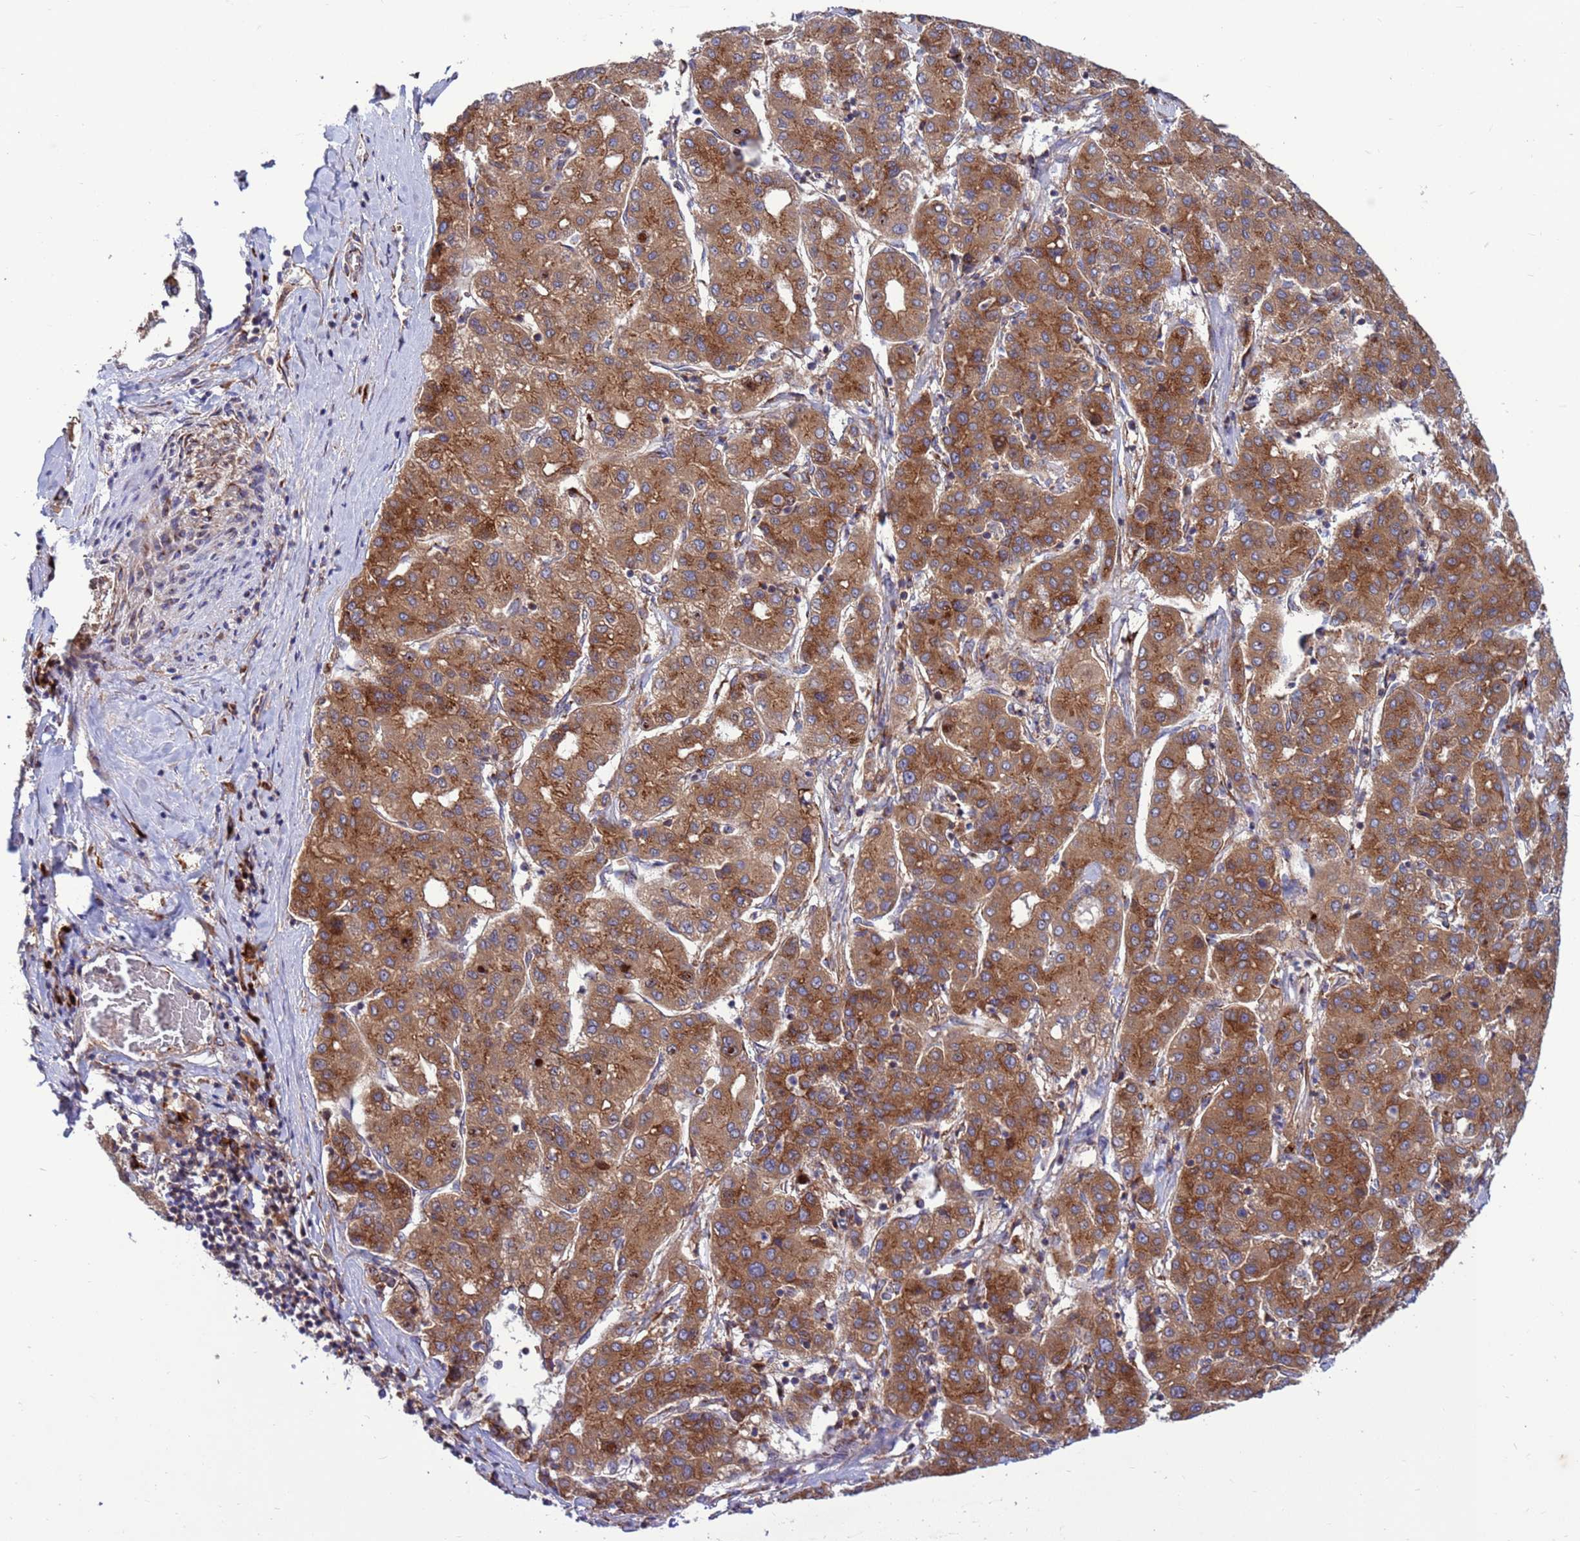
{"staining": {"intensity": "moderate", "quantity": ">75%", "location": "cytoplasmic/membranous"}, "tissue": "liver cancer", "cell_type": "Tumor cells", "image_type": "cancer", "snomed": [{"axis": "morphology", "description": "Carcinoma, Hepatocellular, NOS"}, {"axis": "topography", "description": "Liver"}], "caption": "Immunohistochemistry (IHC) histopathology image of neoplastic tissue: human liver cancer stained using IHC displays medium levels of moderate protein expression localized specifically in the cytoplasmic/membranous of tumor cells, appearing as a cytoplasmic/membranous brown color.", "gene": "ZC3HAV1", "patient": {"sex": "male", "age": 65}}